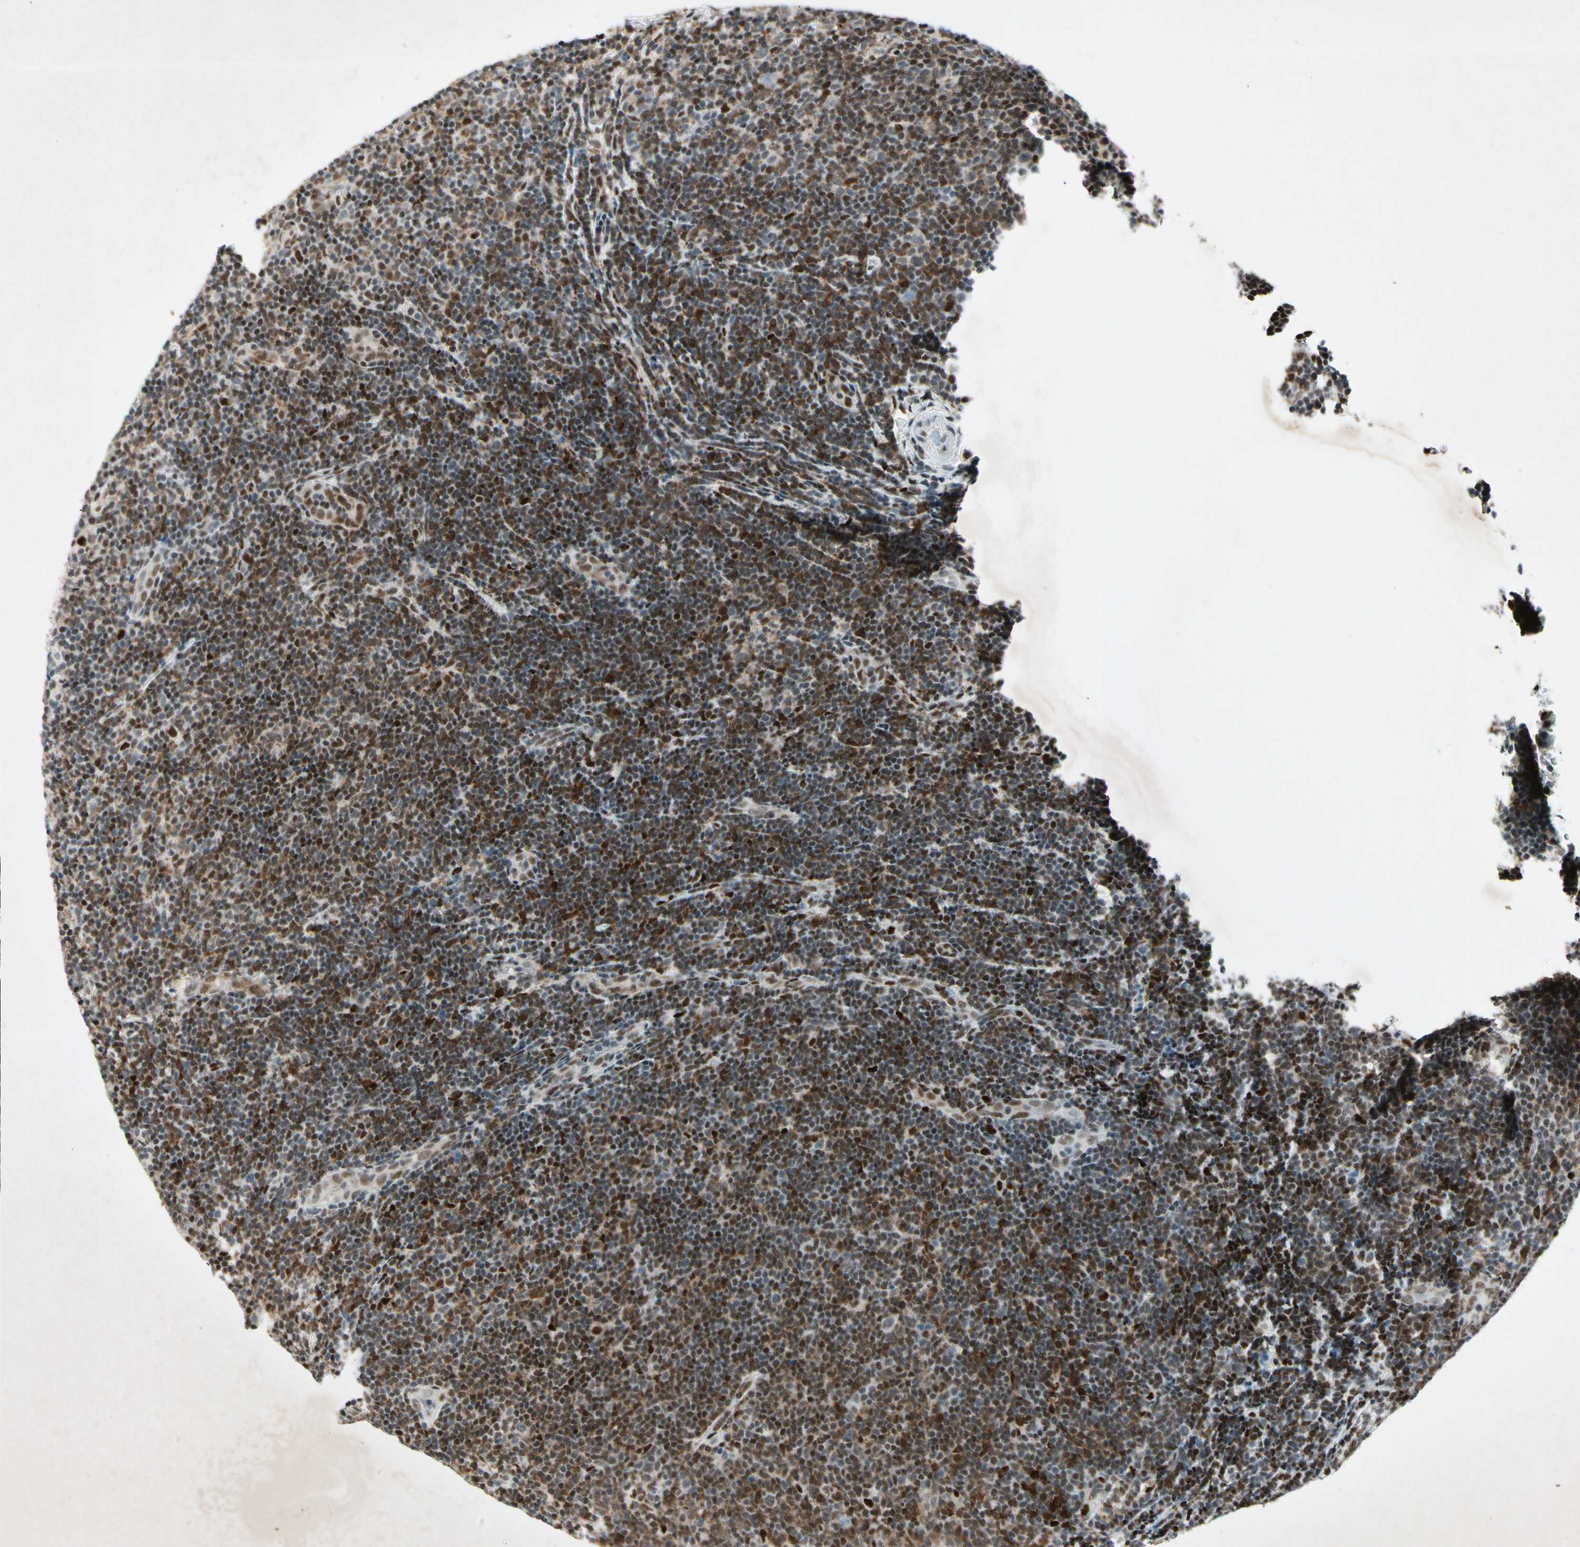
{"staining": {"intensity": "strong", "quantity": ">75%", "location": "nuclear"}, "tissue": "lymphoma", "cell_type": "Tumor cells", "image_type": "cancer", "snomed": [{"axis": "morphology", "description": "Malignant lymphoma, non-Hodgkin's type, Low grade"}, {"axis": "topography", "description": "Lymph node"}], "caption": "DAB (3,3'-diaminobenzidine) immunohistochemical staining of lymphoma displays strong nuclear protein staining in approximately >75% of tumor cells.", "gene": "RNF43", "patient": {"sex": "male", "age": 83}}